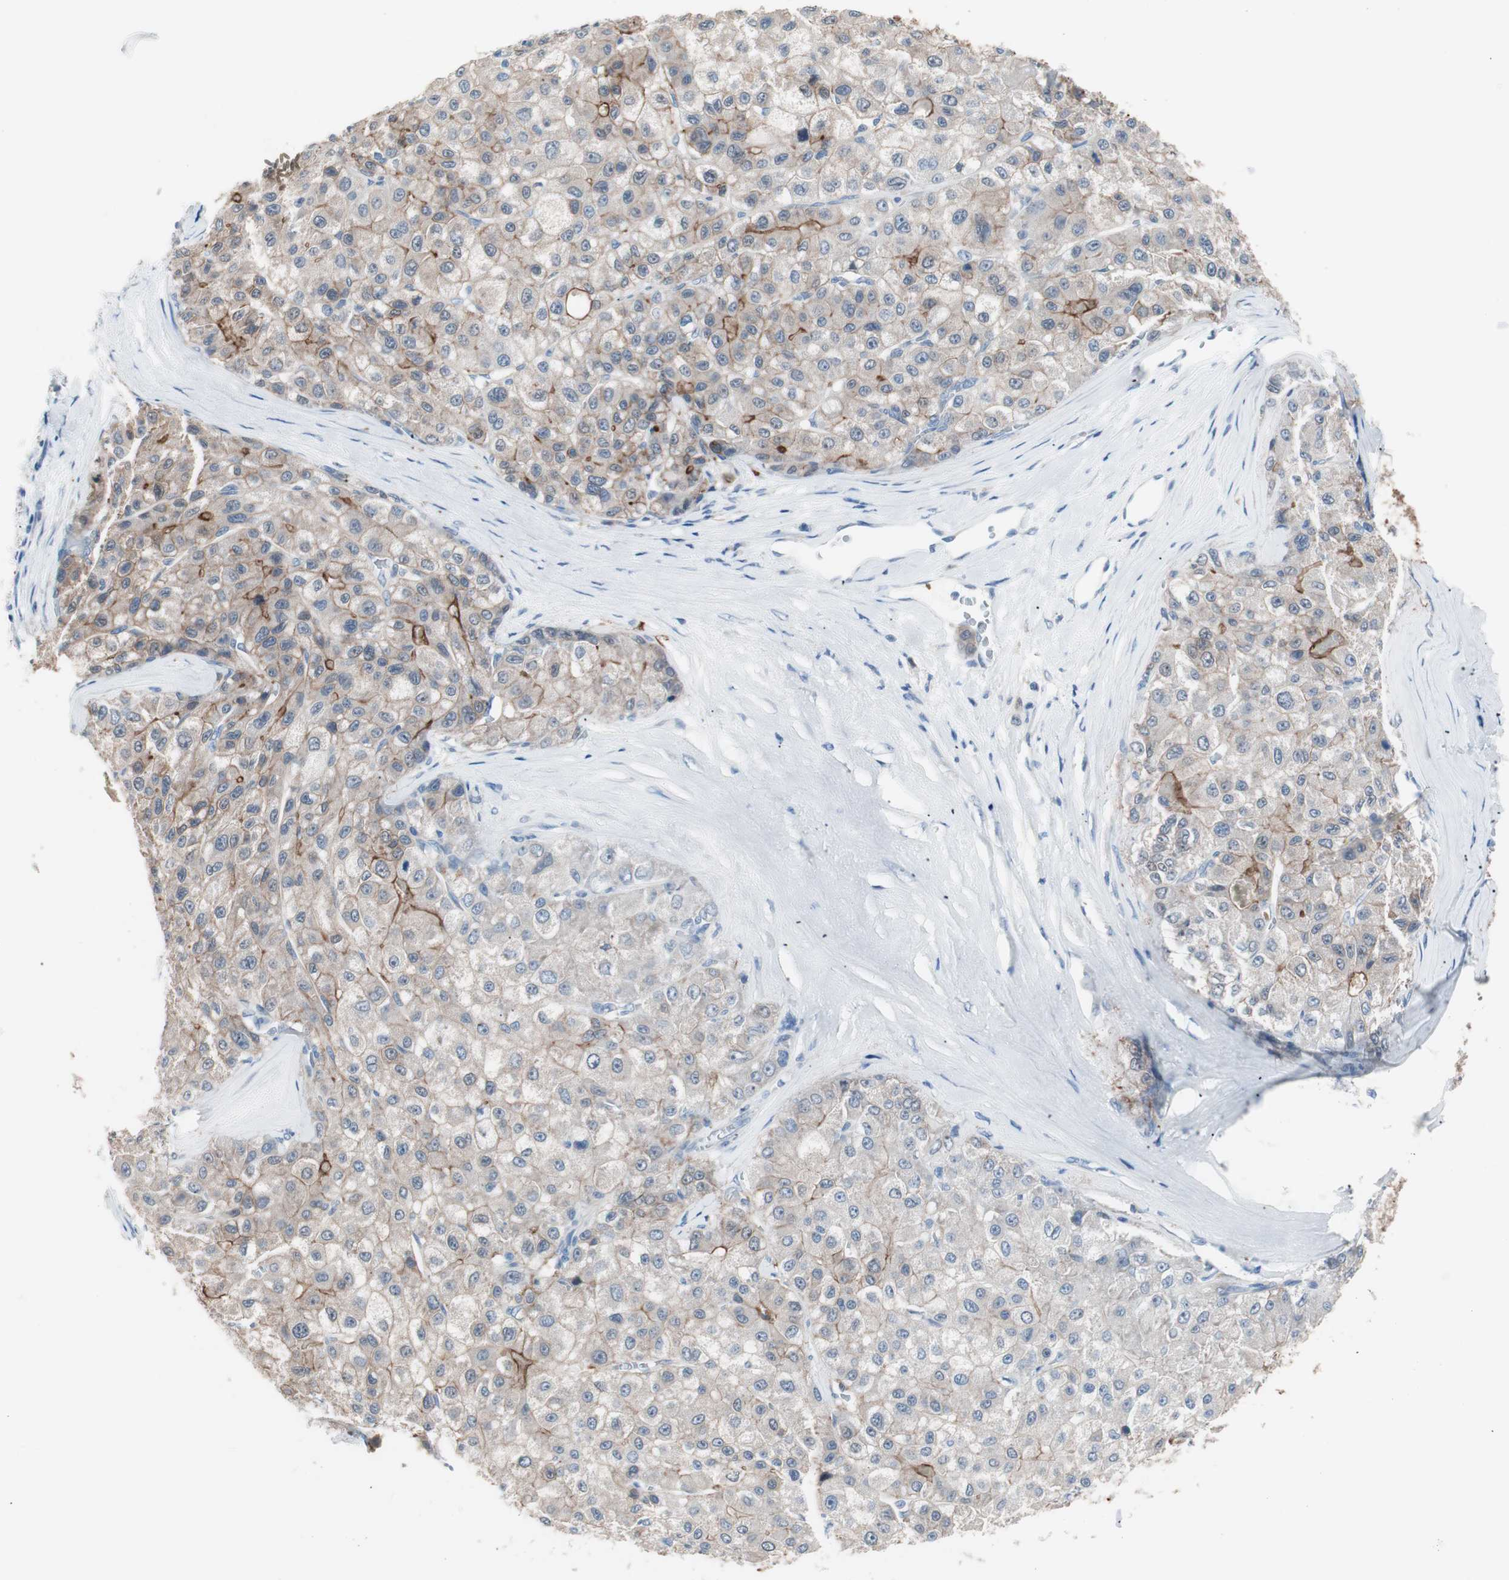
{"staining": {"intensity": "moderate", "quantity": ">75%", "location": "cytoplasmic/membranous"}, "tissue": "liver cancer", "cell_type": "Tumor cells", "image_type": "cancer", "snomed": [{"axis": "morphology", "description": "Carcinoma, Hepatocellular, NOS"}, {"axis": "topography", "description": "Liver"}], "caption": "A high-resolution image shows immunohistochemistry staining of liver hepatocellular carcinoma, which reveals moderate cytoplasmic/membranous positivity in approximately >75% of tumor cells.", "gene": "VIL1", "patient": {"sex": "male", "age": 80}}